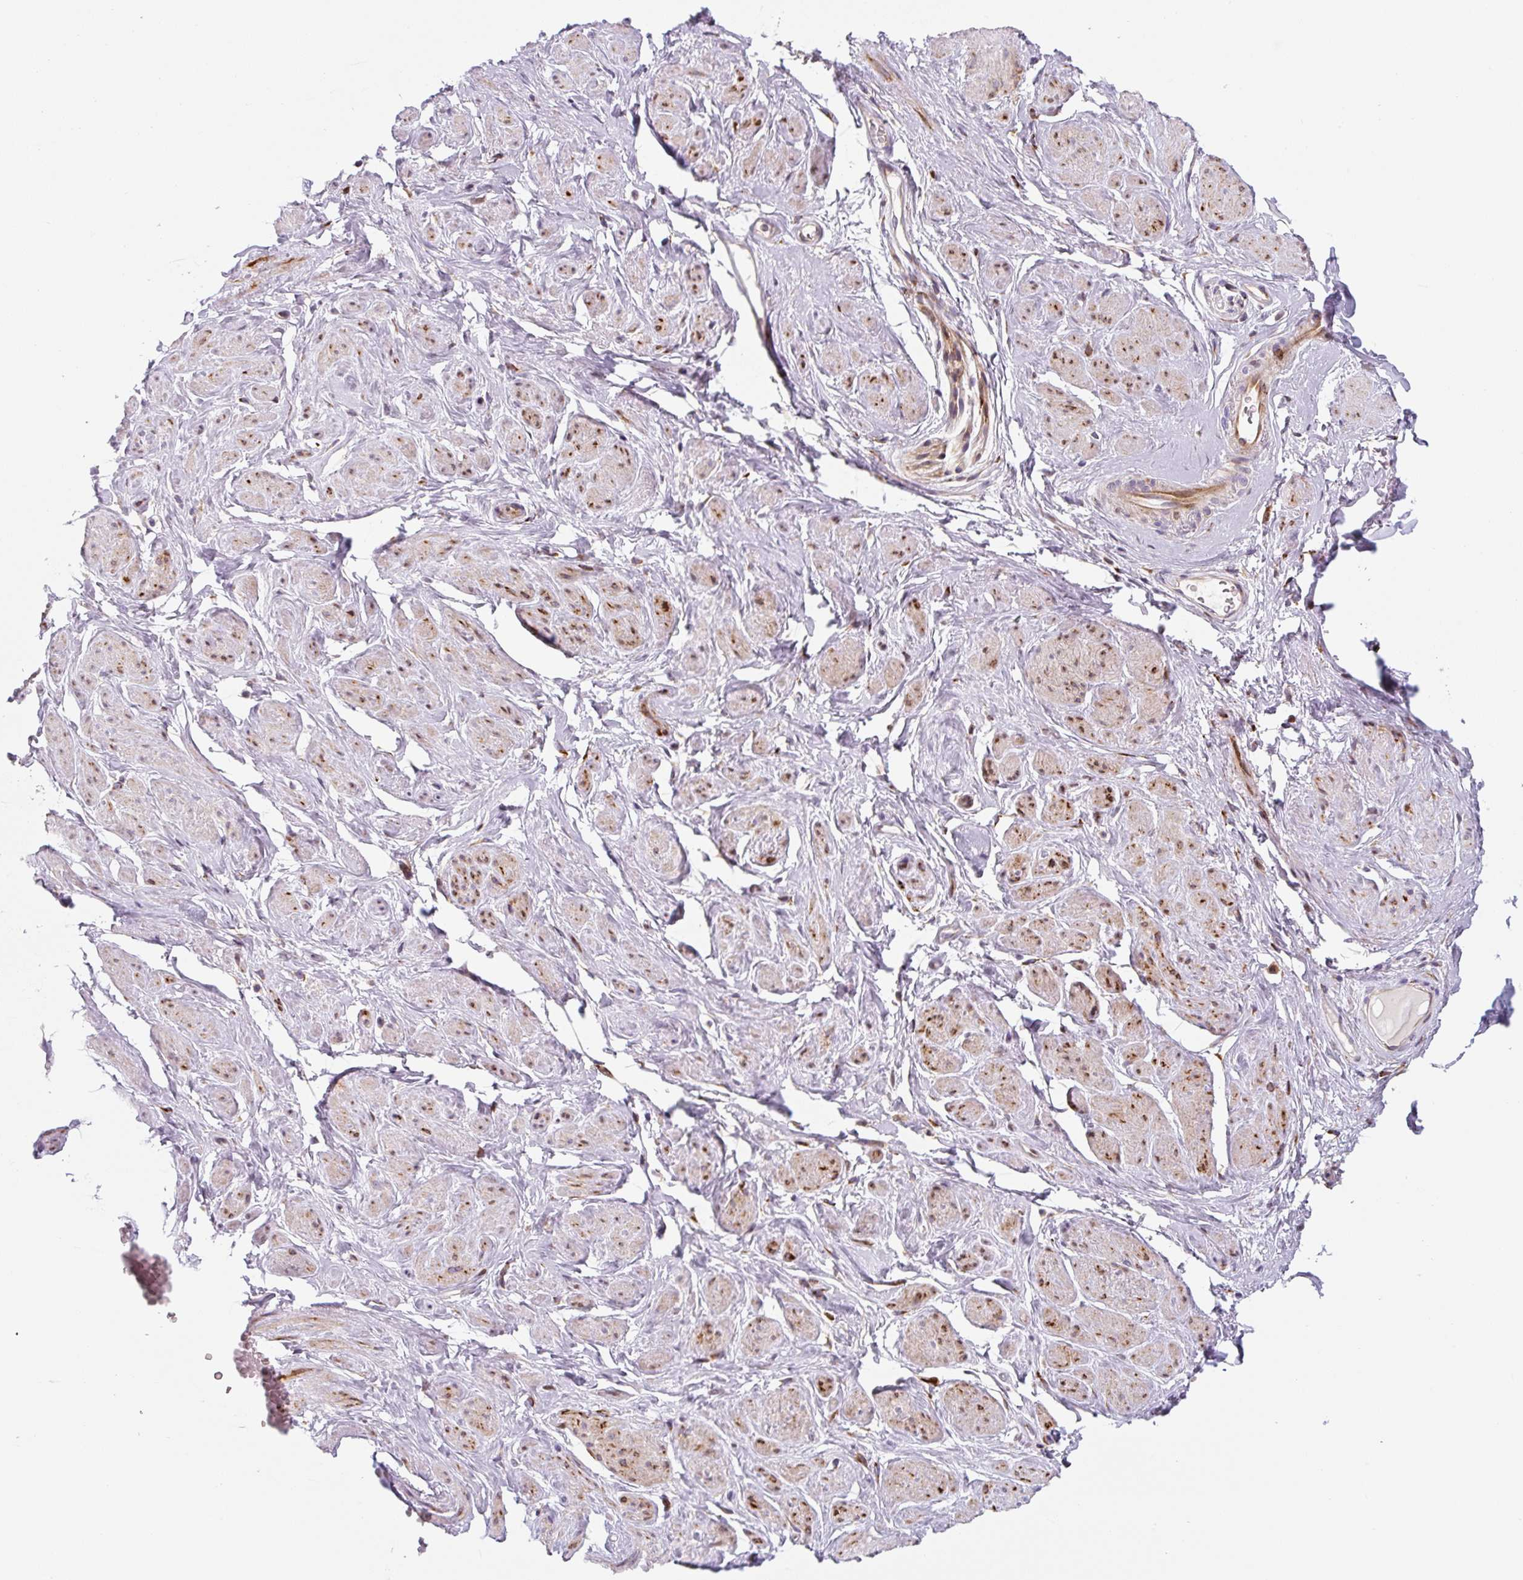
{"staining": {"intensity": "negative", "quantity": "none", "location": "none"}, "tissue": "adipose tissue", "cell_type": "Adipocytes", "image_type": "normal", "snomed": [{"axis": "morphology", "description": "Normal tissue, NOS"}, {"axis": "topography", "description": "Vagina"}, {"axis": "topography", "description": "Peripheral nerve tissue"}], "caption": "This photomicrograph is of normal adipose tissue stained with immunohistochemistry (IHC) to label a protein in brown with the nuclei are counter-stained blue. There is no positivity in adipocytes.", "gene": "DISP3", "patient": {"sex": "female", "age": 71}}